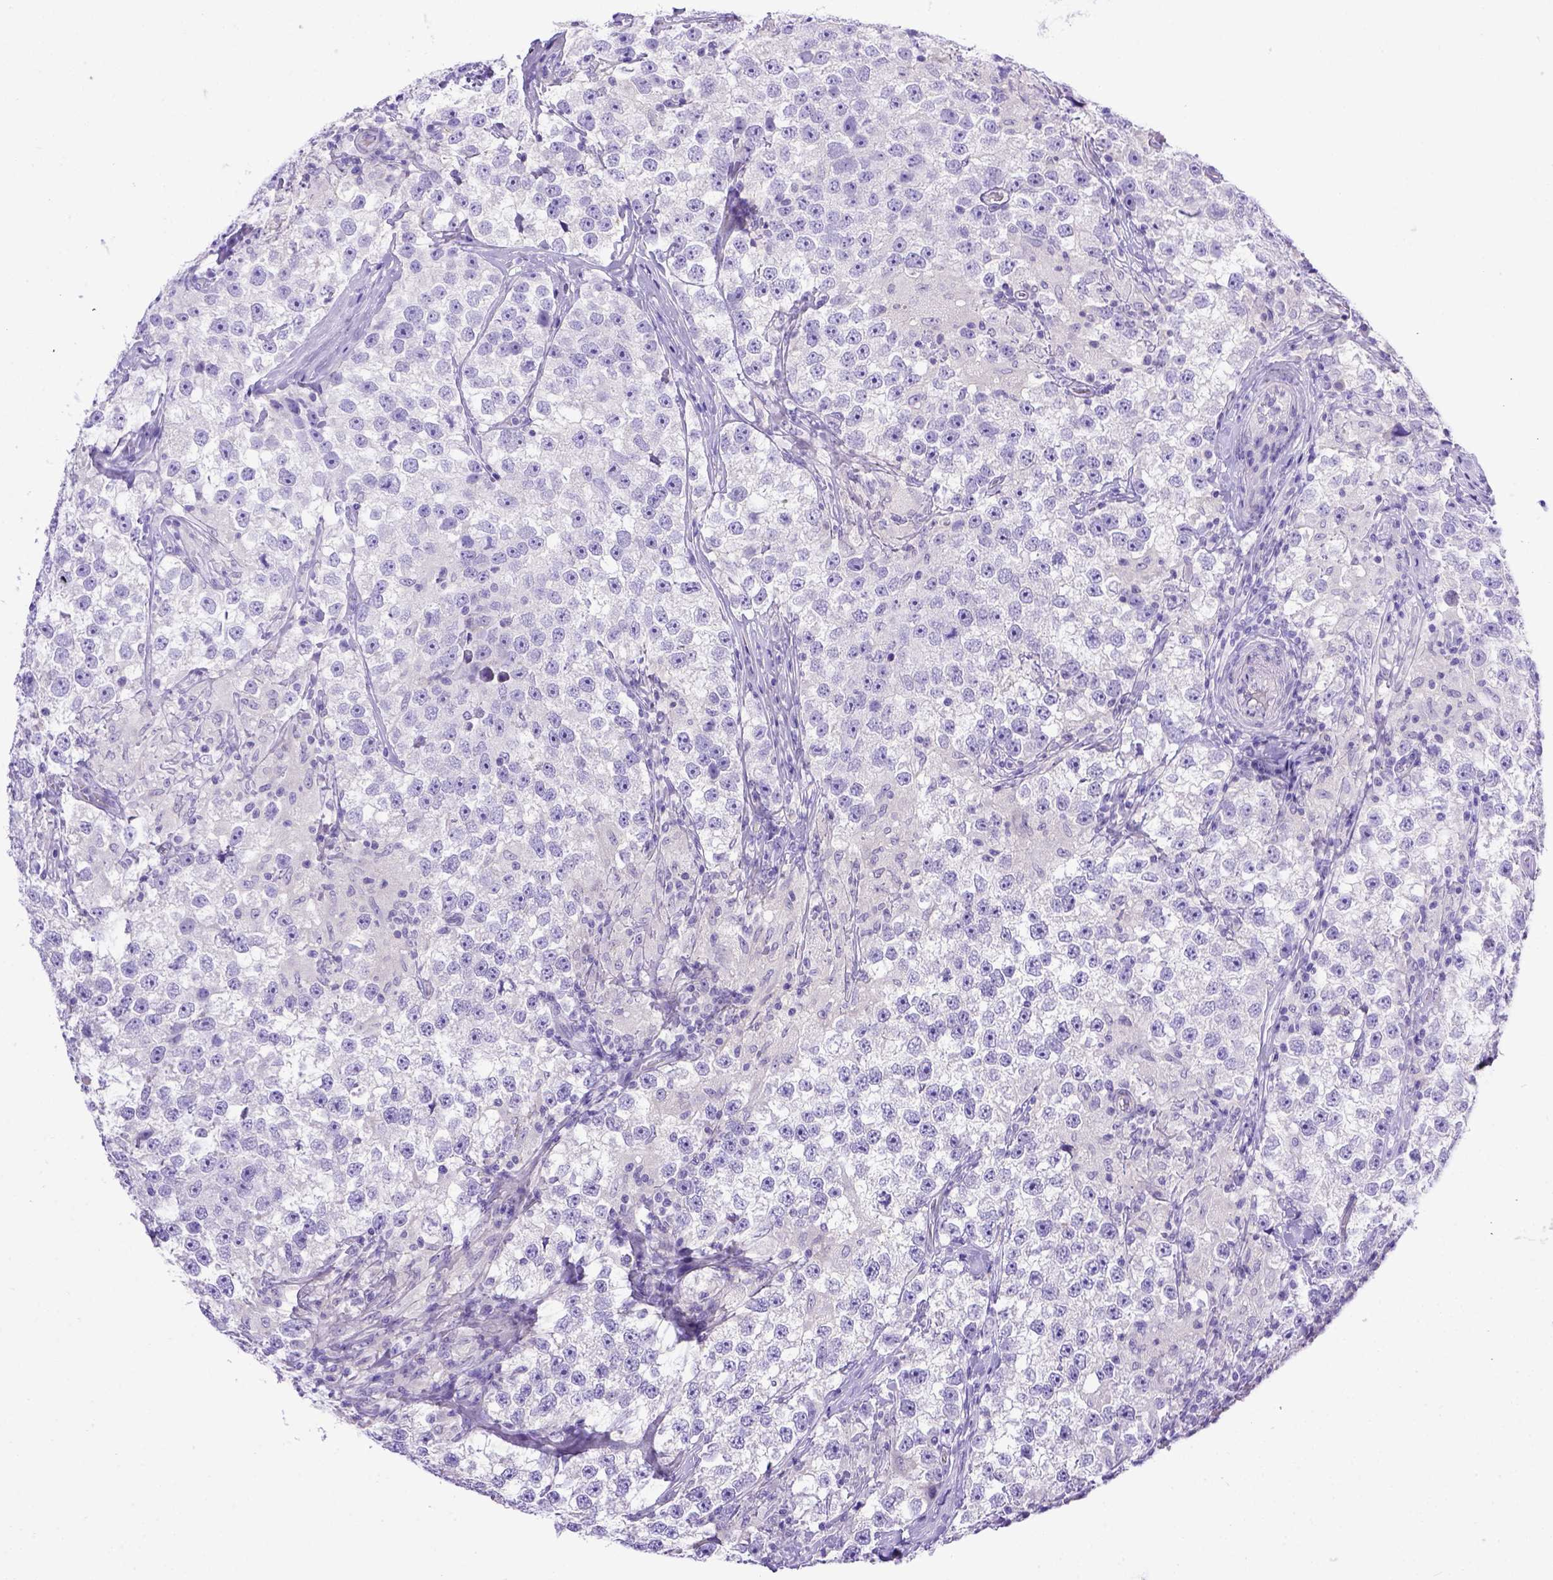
{"staining": {"intensity": "negative", "quantity": "none", "location": "none"}, "tissue": "testis cancer", "cell_type": "Tumor cells", "image_type": "cancer", "snomed": [{"axis": "morphology", "description": "Seminoma, NOS"}, {"axis": "topography", "description": "Testis"}], "caption": "The IHC image has no significant staining in tumor cells of testis cancer tissue.", "gene": "BTN1A1", "patient": {"sex": "male", "age": 46}}